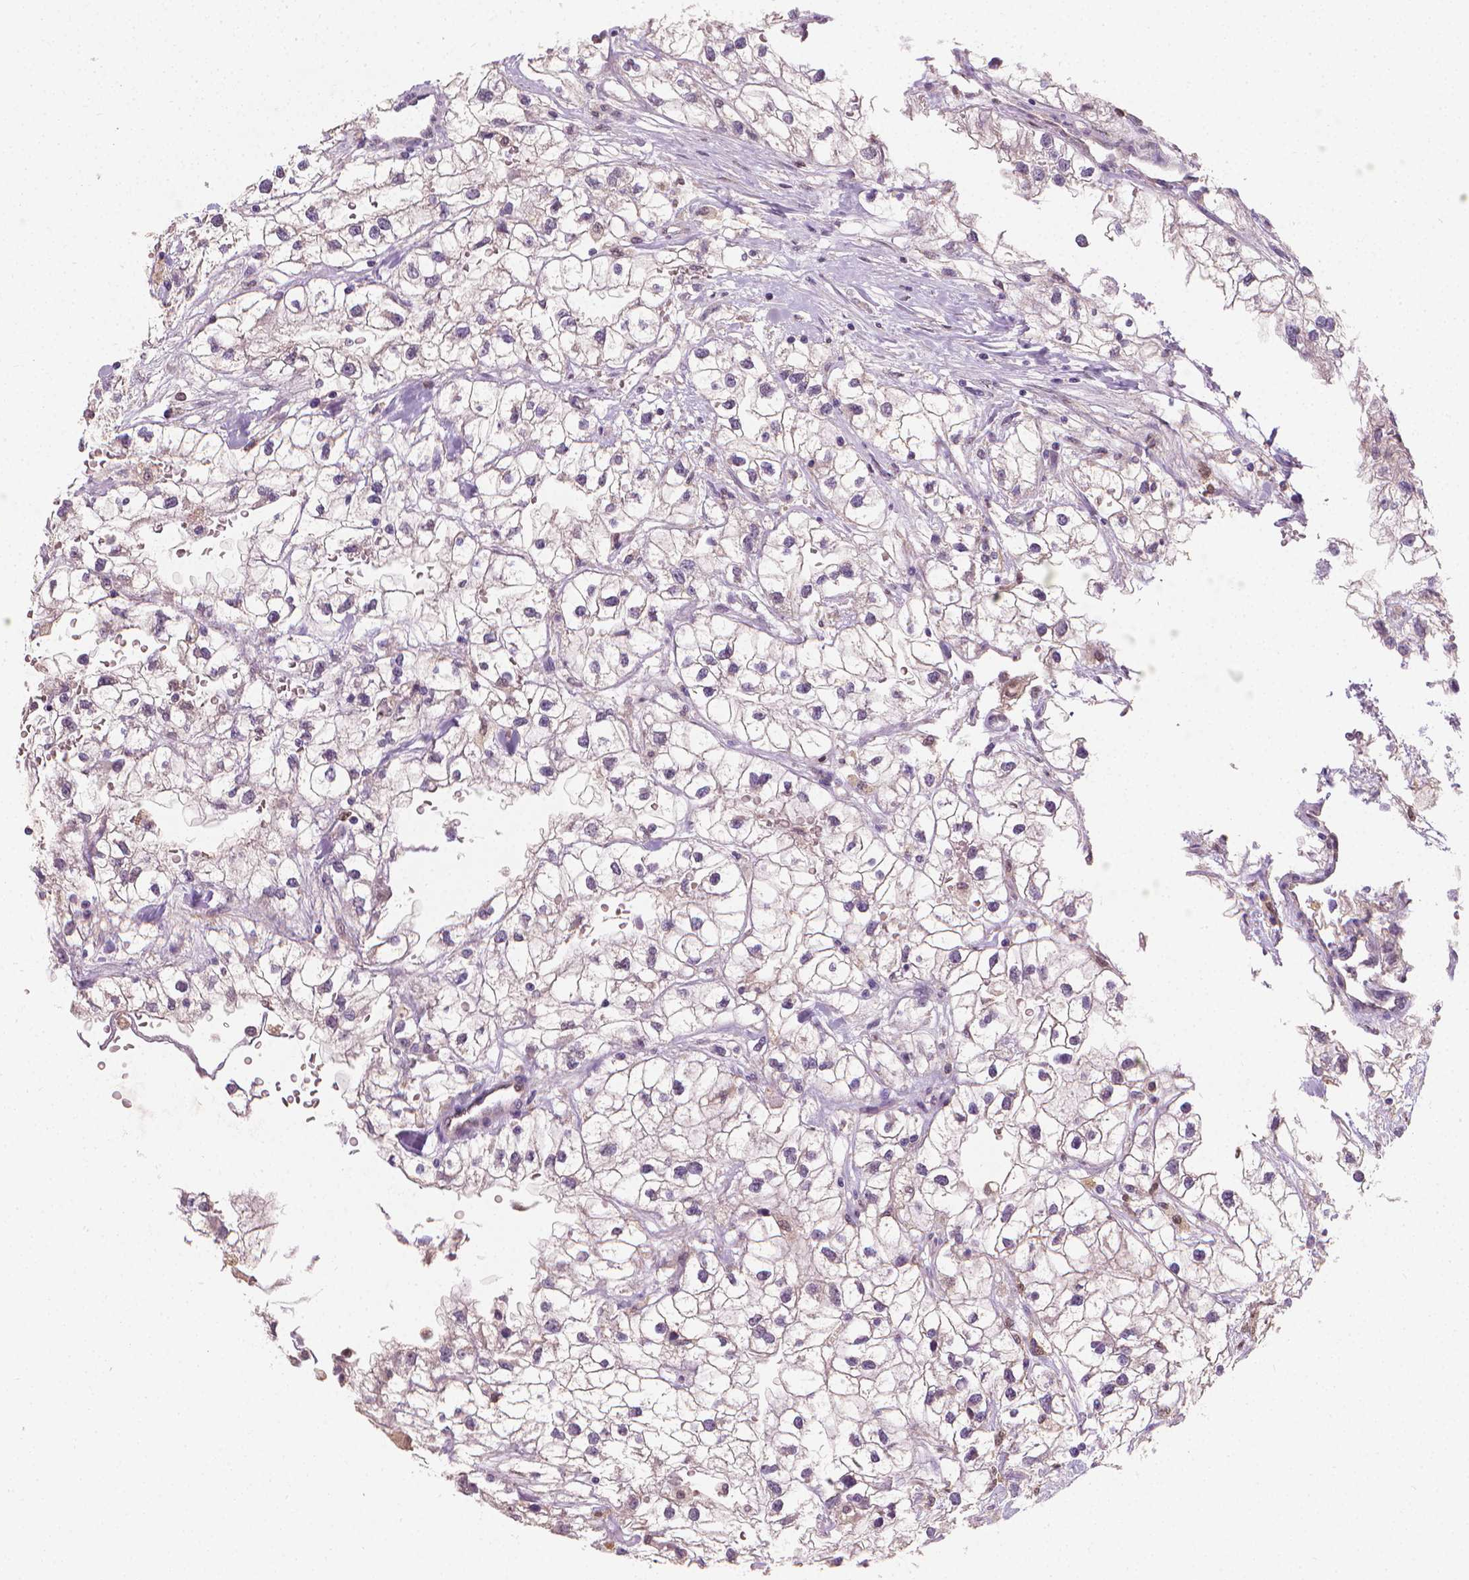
{"staining": {"intensity": "negative", "quantity": "none", "location": "none"}, "tissue": "renal cancer", "cell_type": "Tumor cells", "image_type": "cancer", "snomed": [{"axis": "morphology", "description": "Adenocarcinoma, NOS"}, {"axis": "topography", "description": "Kidney"}], "caption": "The immunohistochemistry (IHC) histopathology image has no significant positivity in tumor cells of renal adenocarcinoma tissue.", "gene": "TNFAIP2", "patient": {"sex": "male", "age": 59}}